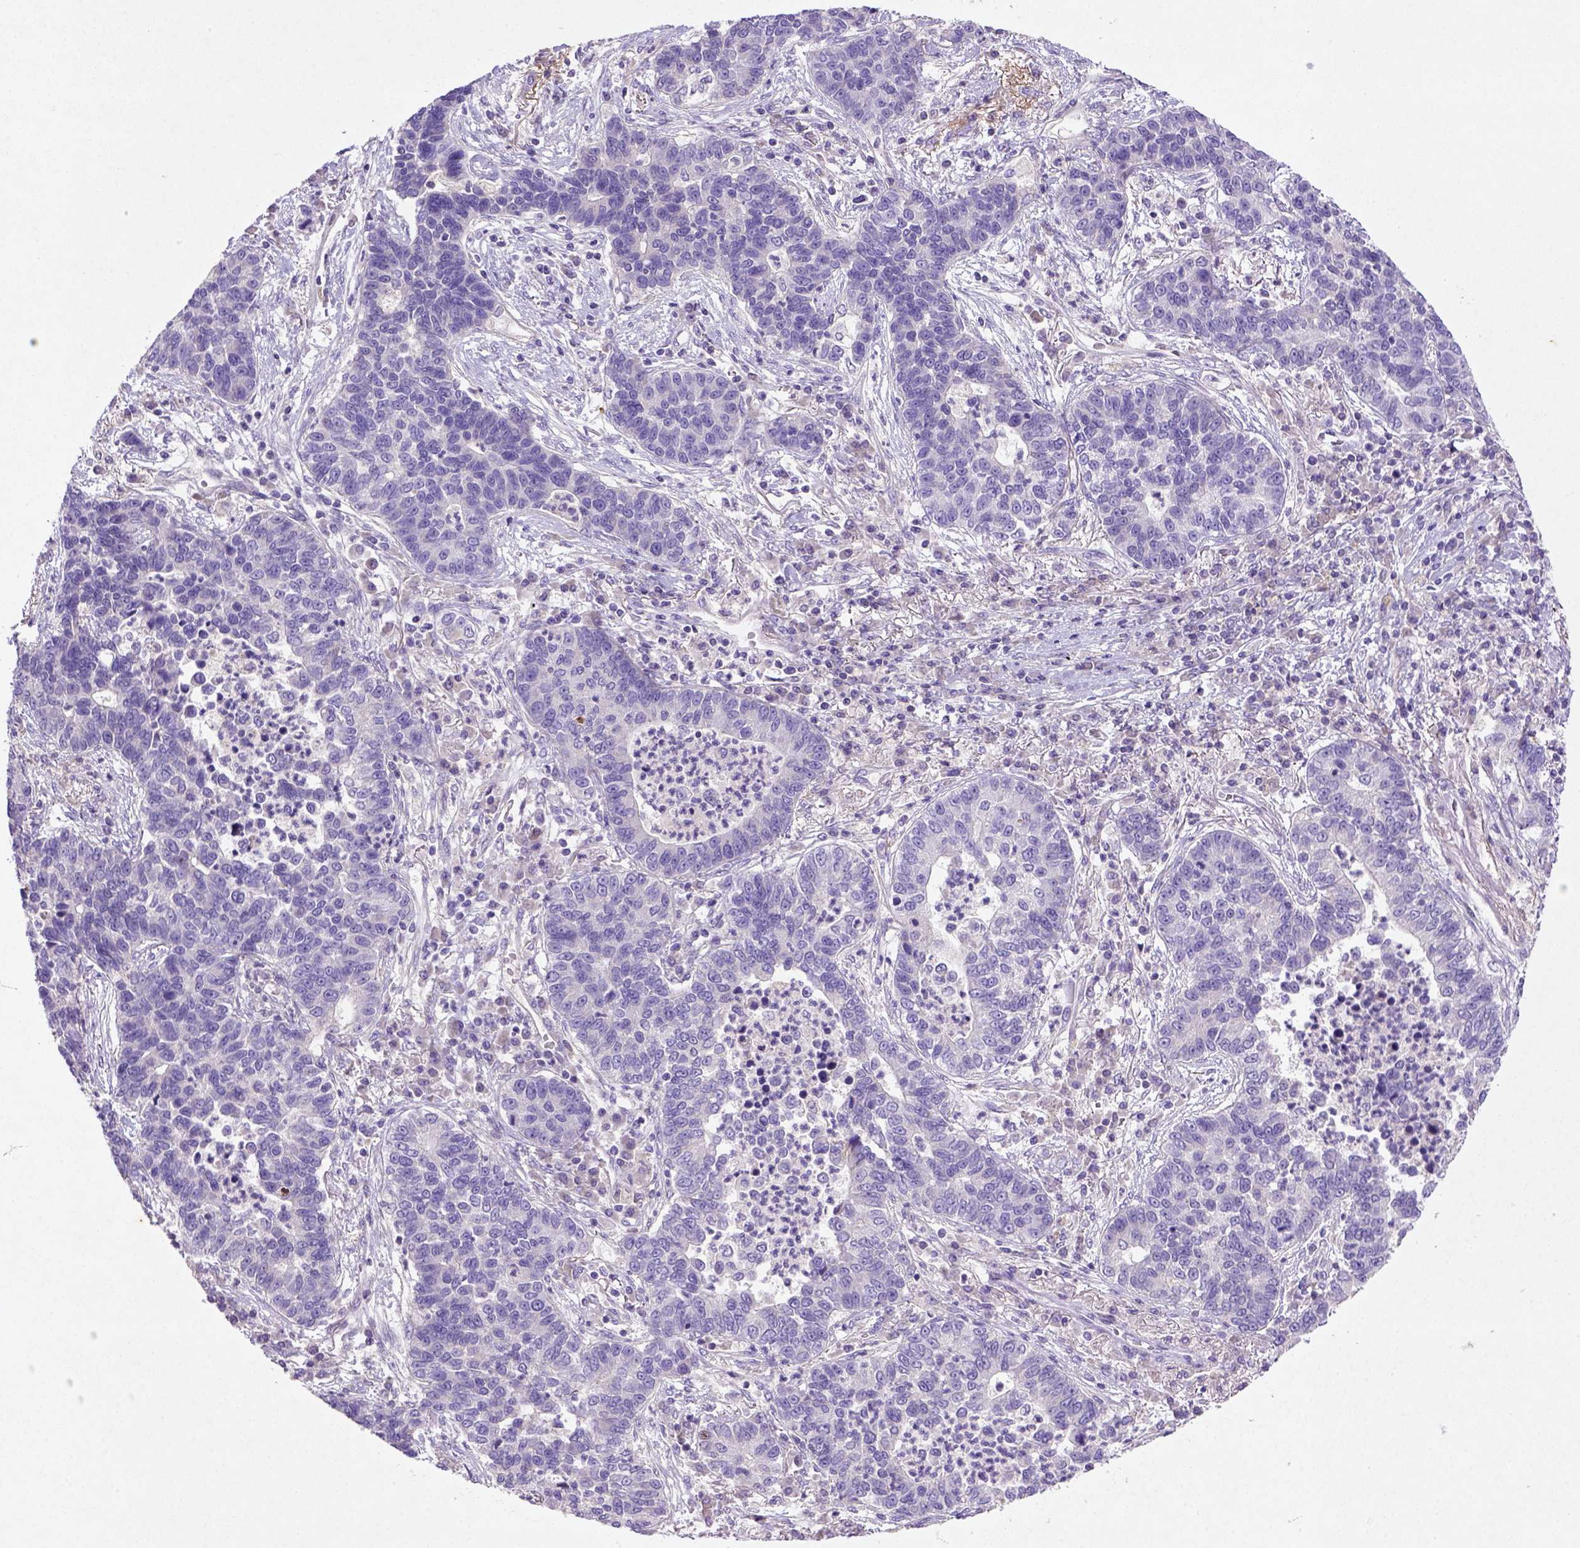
{"staining": {"intensity": "negative", "quantity": "none", "location": "none"}, "tissue": "lung cancer", "cell_type": "Tumor cells", "image_type": "cancer", "snomed": [{"axis": "morphology", "description": "Adenocarcinoma, NOS"}, {"axis": "topography", "description": "Lung"}], "caption": "Tumor cells are negative for protein expression in human adenocarcinoma (lung).", "gene": "NUDT2", "patient": {"sex": "female", "age": 57}}